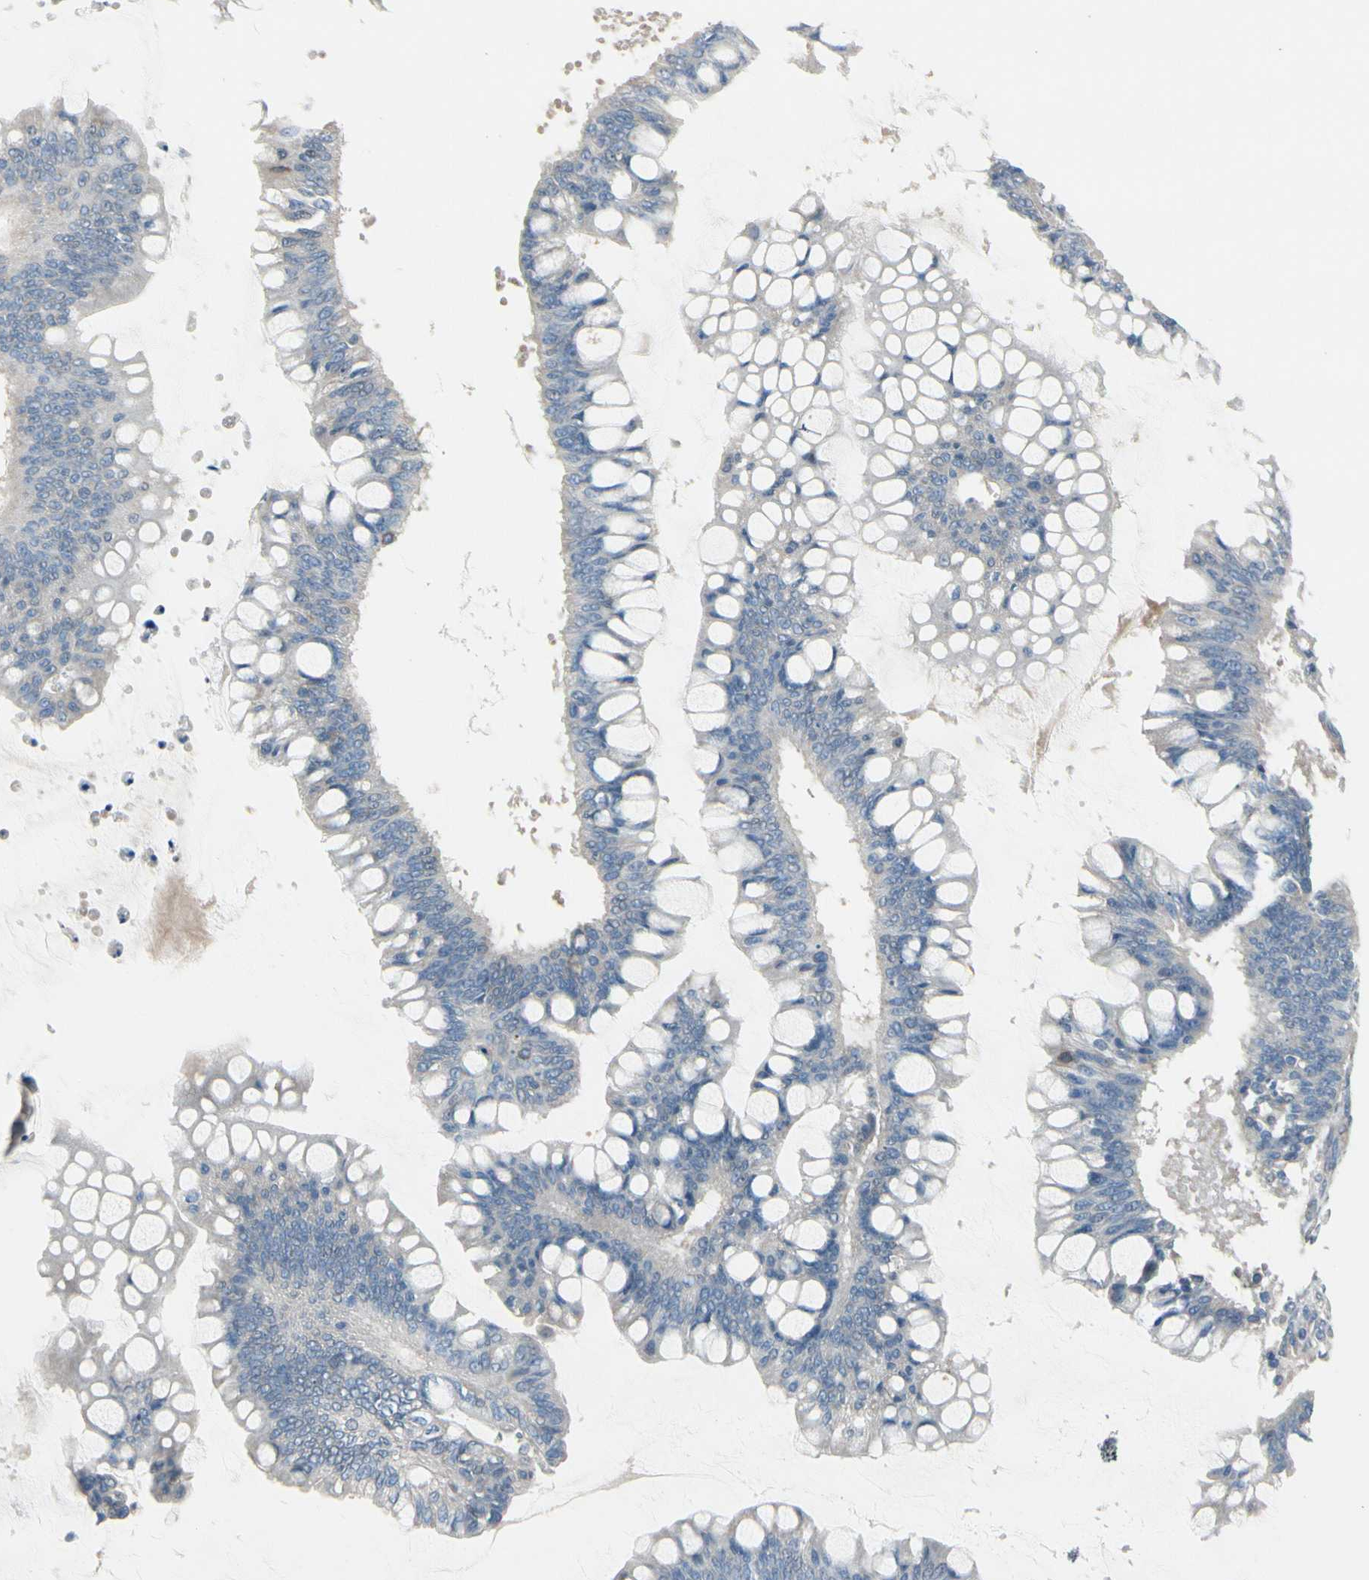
{"staining": {"intensity": "negative", "quantity": "none", "location": "none"}, "tissue": "ovarian cancer", "cell_type": "Tumor cells", "image_type": "cancer", "snomed": [{"axis": "morphology", "description": "Cystadenocarcinoma, mucinous, NOS"}, {"axis": "topography", "description": "Ovary"}], "caption": "IHC image of neoplastic tissue: mucinous cystadenocarcinoma (ovarian) stained with DAB (3,3'-diaminobenzidine) exhibits no significant protein positivity in tumor cells.", "gene": "MAP2", "patient": {"sex": "female", "age": 73}}